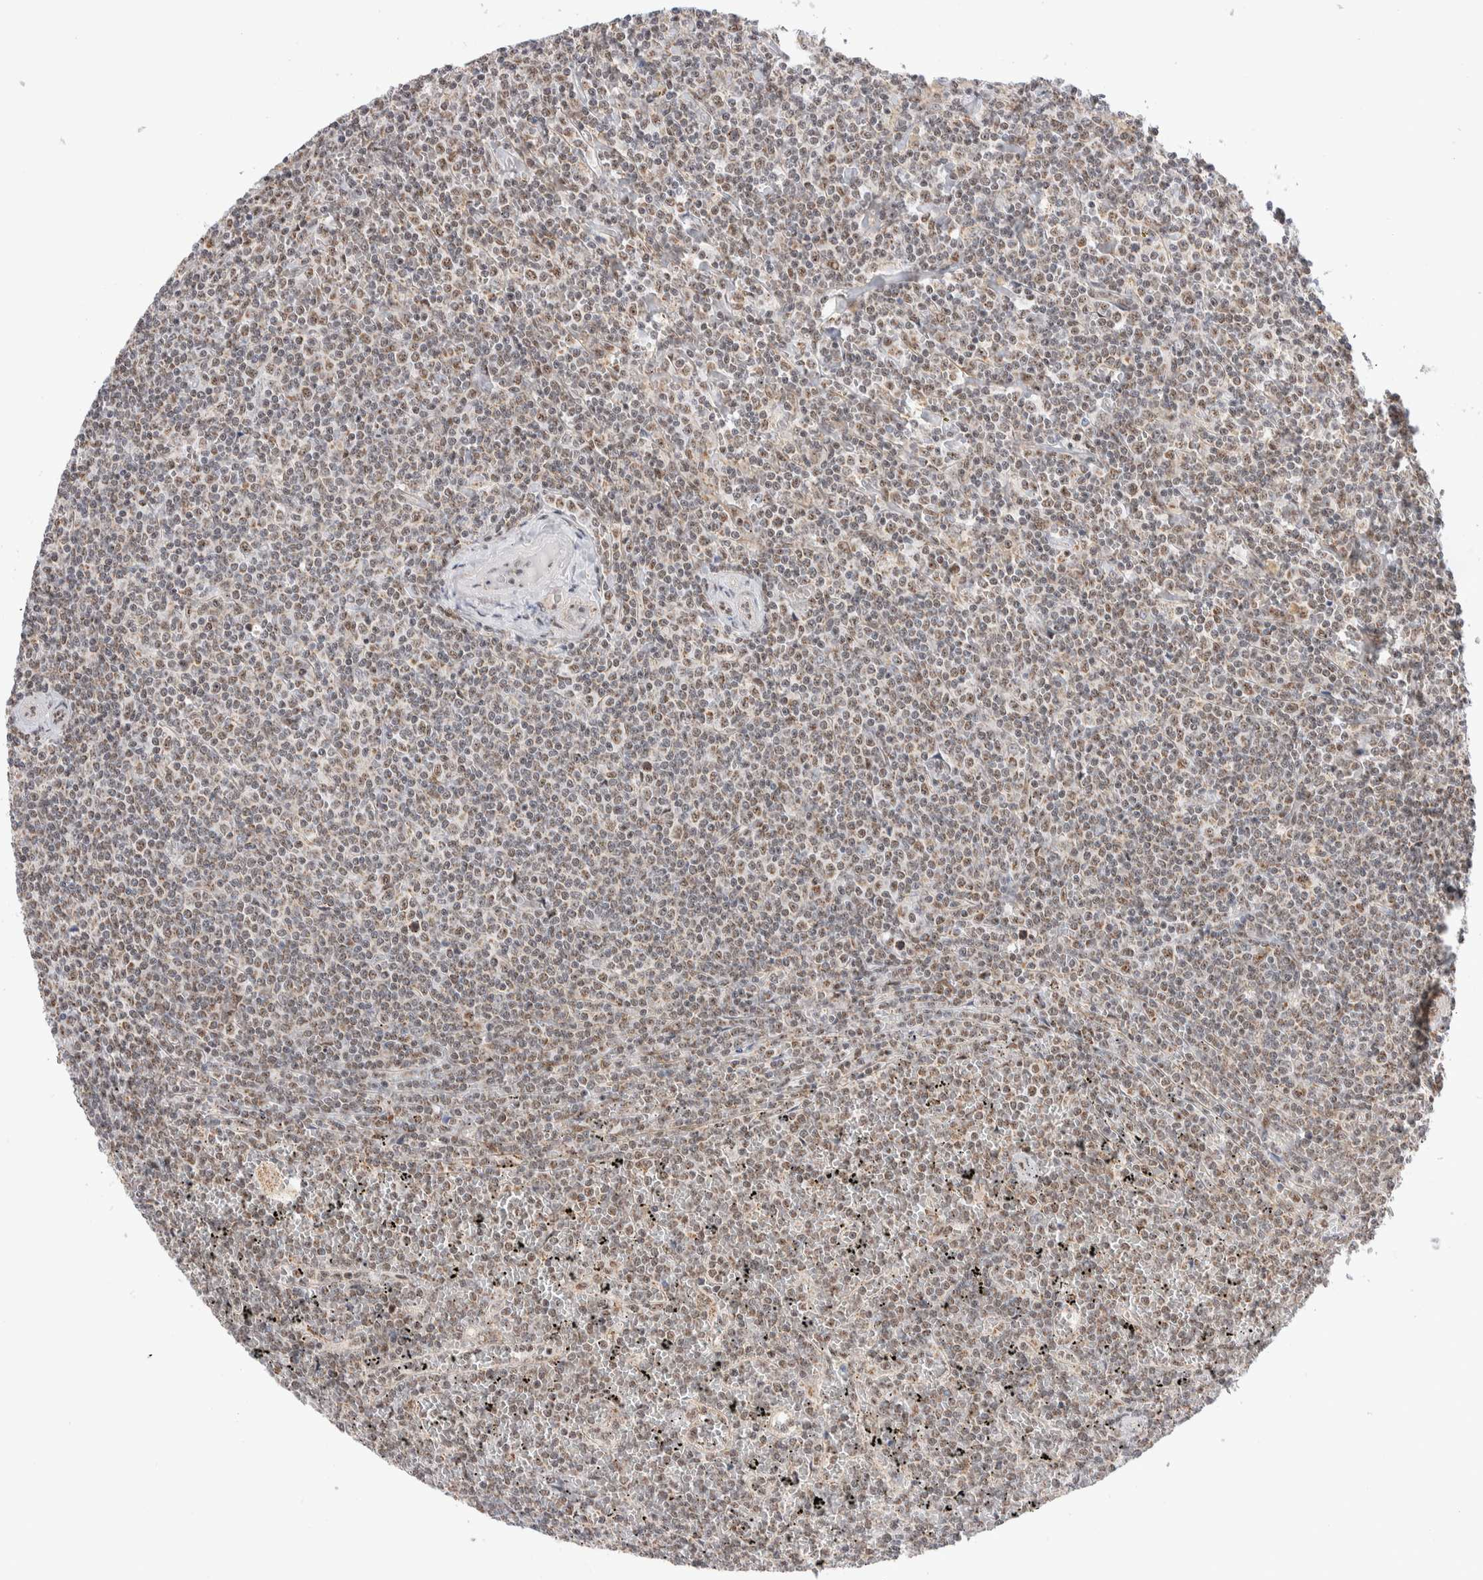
{"staining": {"intensity": "weak", "quantity": ">75%", "location": "nuclear"}, "tissue": "lymphoma", "cell_type": "Tumor cells", "image_type": "cancer", "snomed": [{"axis": "morphology", "description": "Malignant lymphoma, non-Hodgkin's type, Low grade"}, {"axis": "topography", "description": "Spleen"}], "caption": "Protein staining of low-grade malignant lymphoma, non-Hodgkin's type tissue exhibits weak nuclear staining in about >75% of tumor cells. Ihc stains the protein in brown and the nuclei are stained blue.", "gene": "ZNF695", "patient": {"sex": "female", "age": 19}}